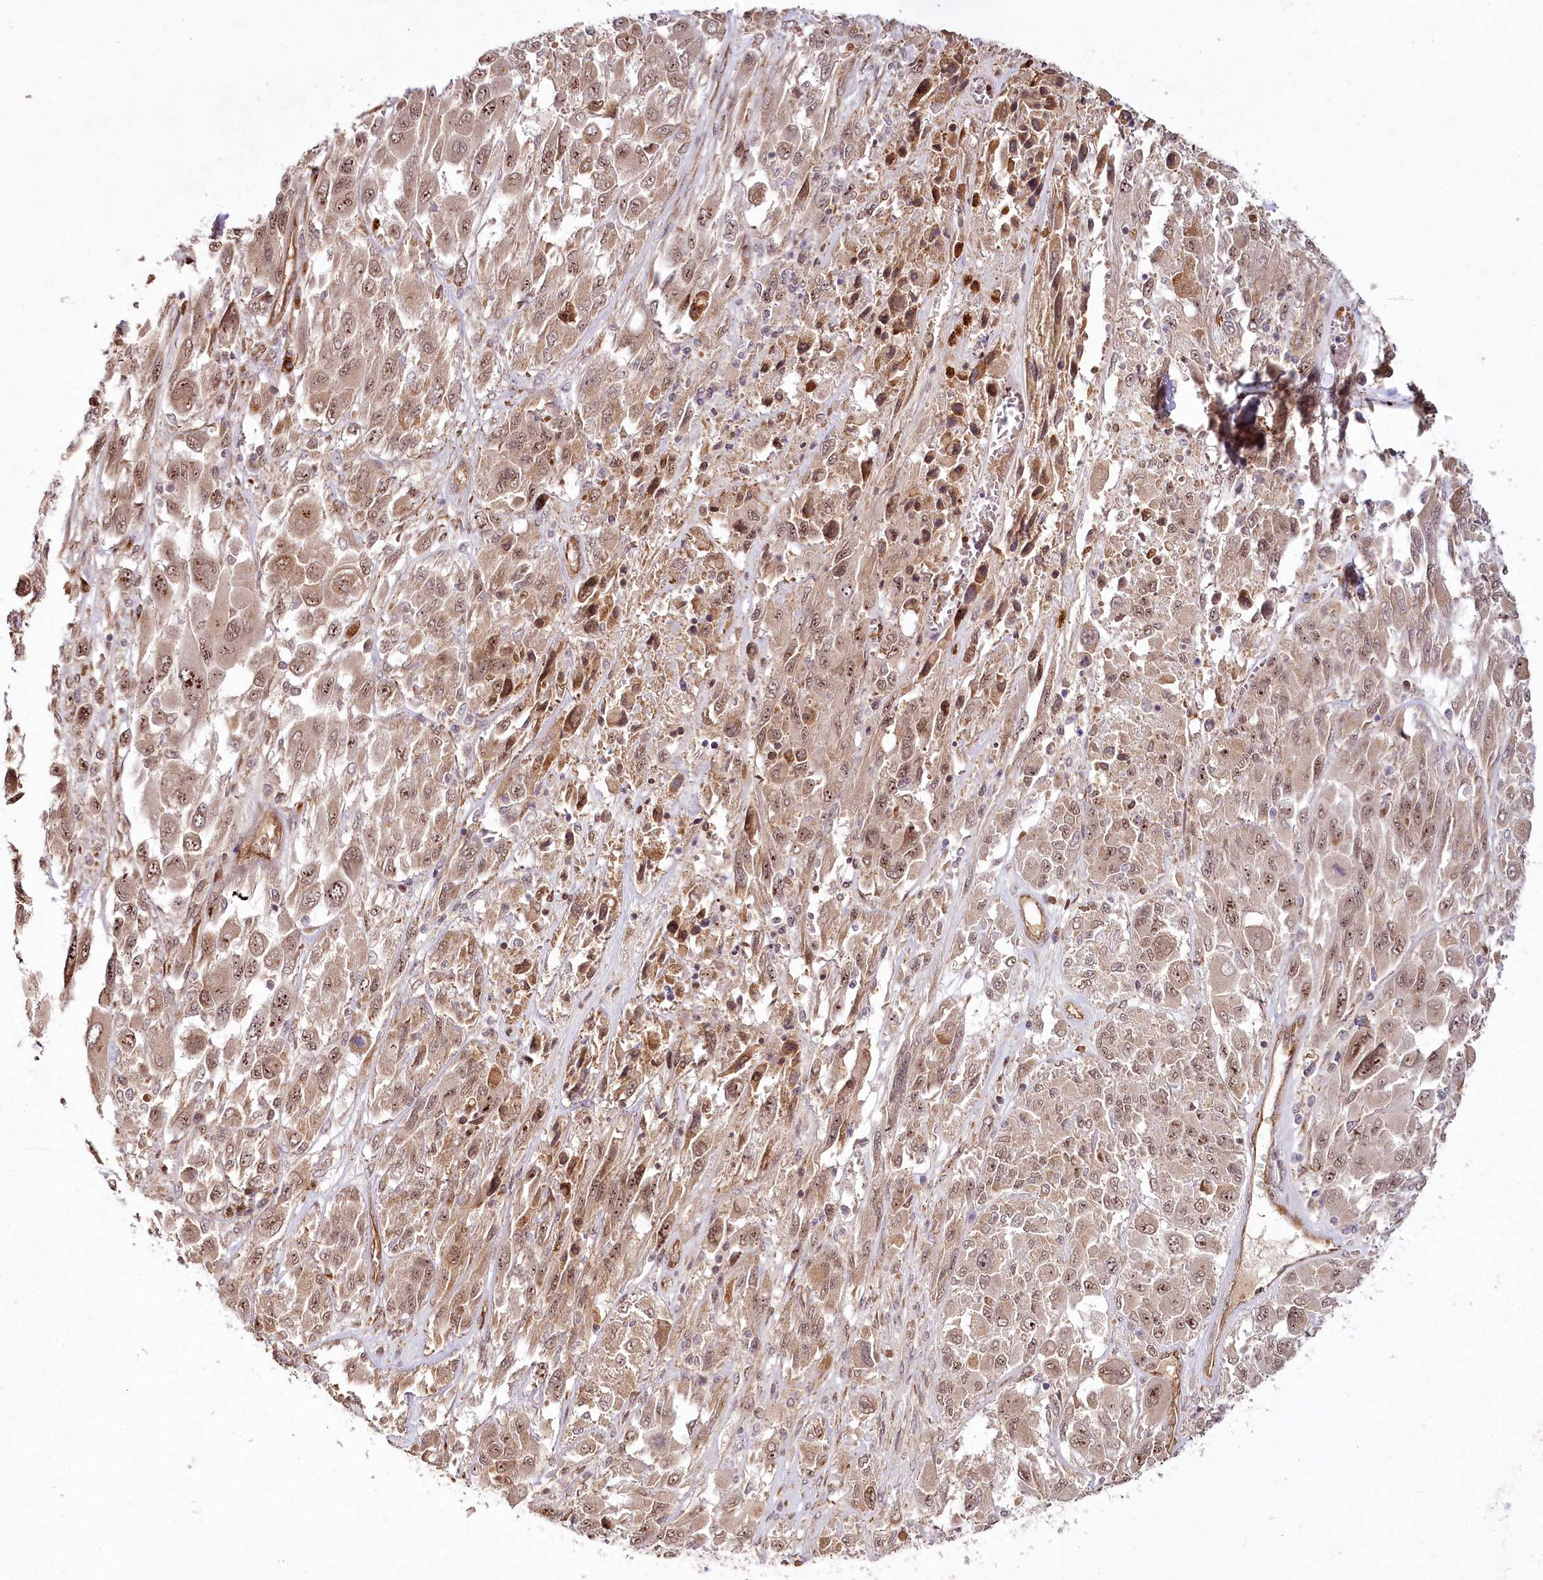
{"staining": {"intensity": "moderate", "quantity": ">75%", "location": "cytoplasmic/membranous,nuclear"}, "tissue": "melanoma", "cell_type": "Tumor cells", "image_type": "cancer", "snomed": [{"axis": "morphology", "description": "Malignant melanoma, NOS"}, {"axis": "topography", "description": "Skin"}], "caption": "Malignant melanoma was stained to show a protein in brown. There is medium levels of moderate cytoplasmic/membranous and nuclear positivity in approximately >75% of tumor cells.", "gene": "ALKBH8", "patient": {"sex": "female", "age": 91}}